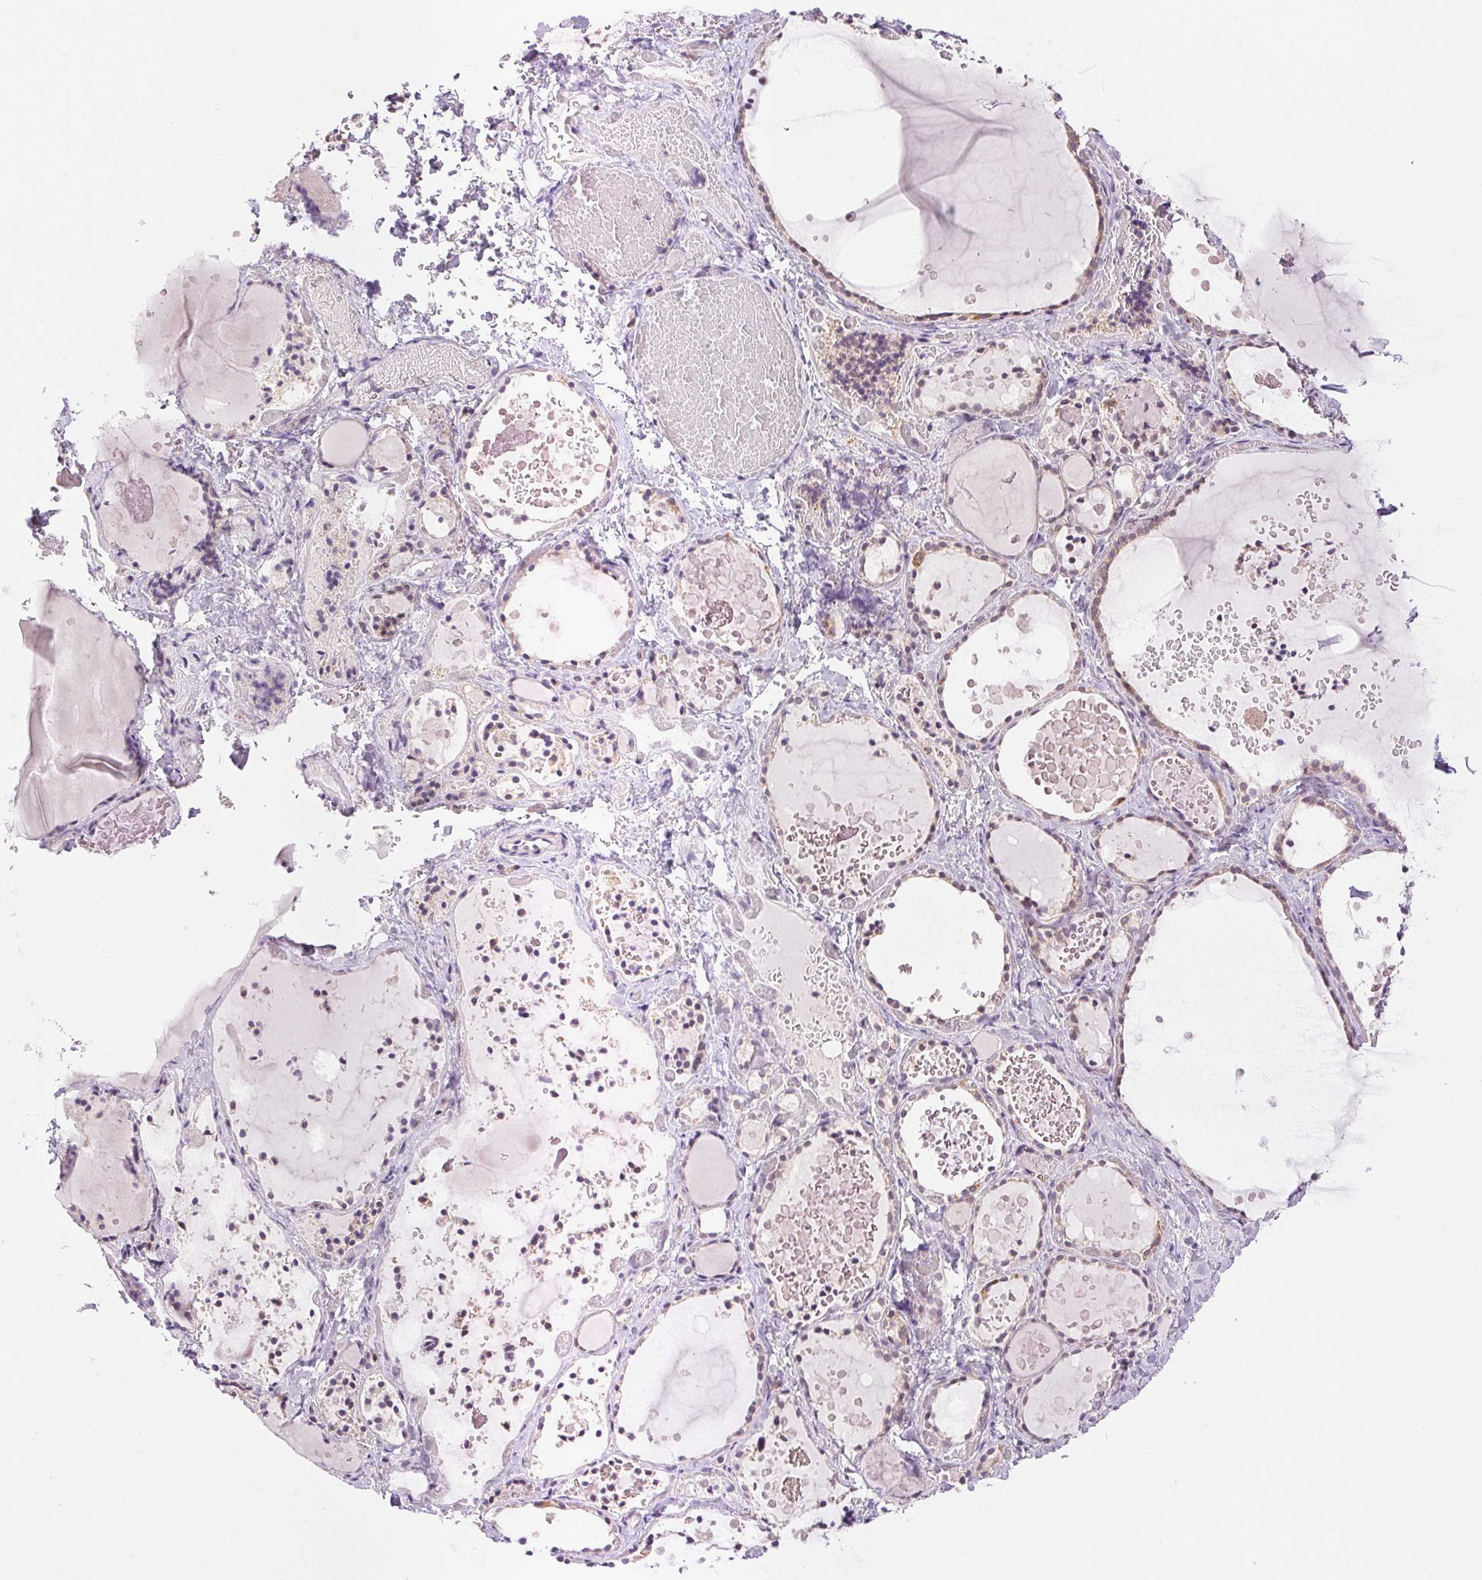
{"staining": {"intensity": "weak", "quantity": "25%-75%", "location": "cytoplasmic/membranous"}, "tissue": "thyroid gland", "cell_type": "Glandular cells", "image_type": "normal", "snomed": [{"axis": "morphology", "description": "Normal tissue, NOS"}, {"axis": "topography", "description": "Thyroid gland"}], "caption": "Normal thyroid gland exhibits weak cytoplasmic/membranous staining in approximately 25%-75% of glandular cells.", "gene": "POU2F2", "patient": {"sex": "female", "age": 56}}